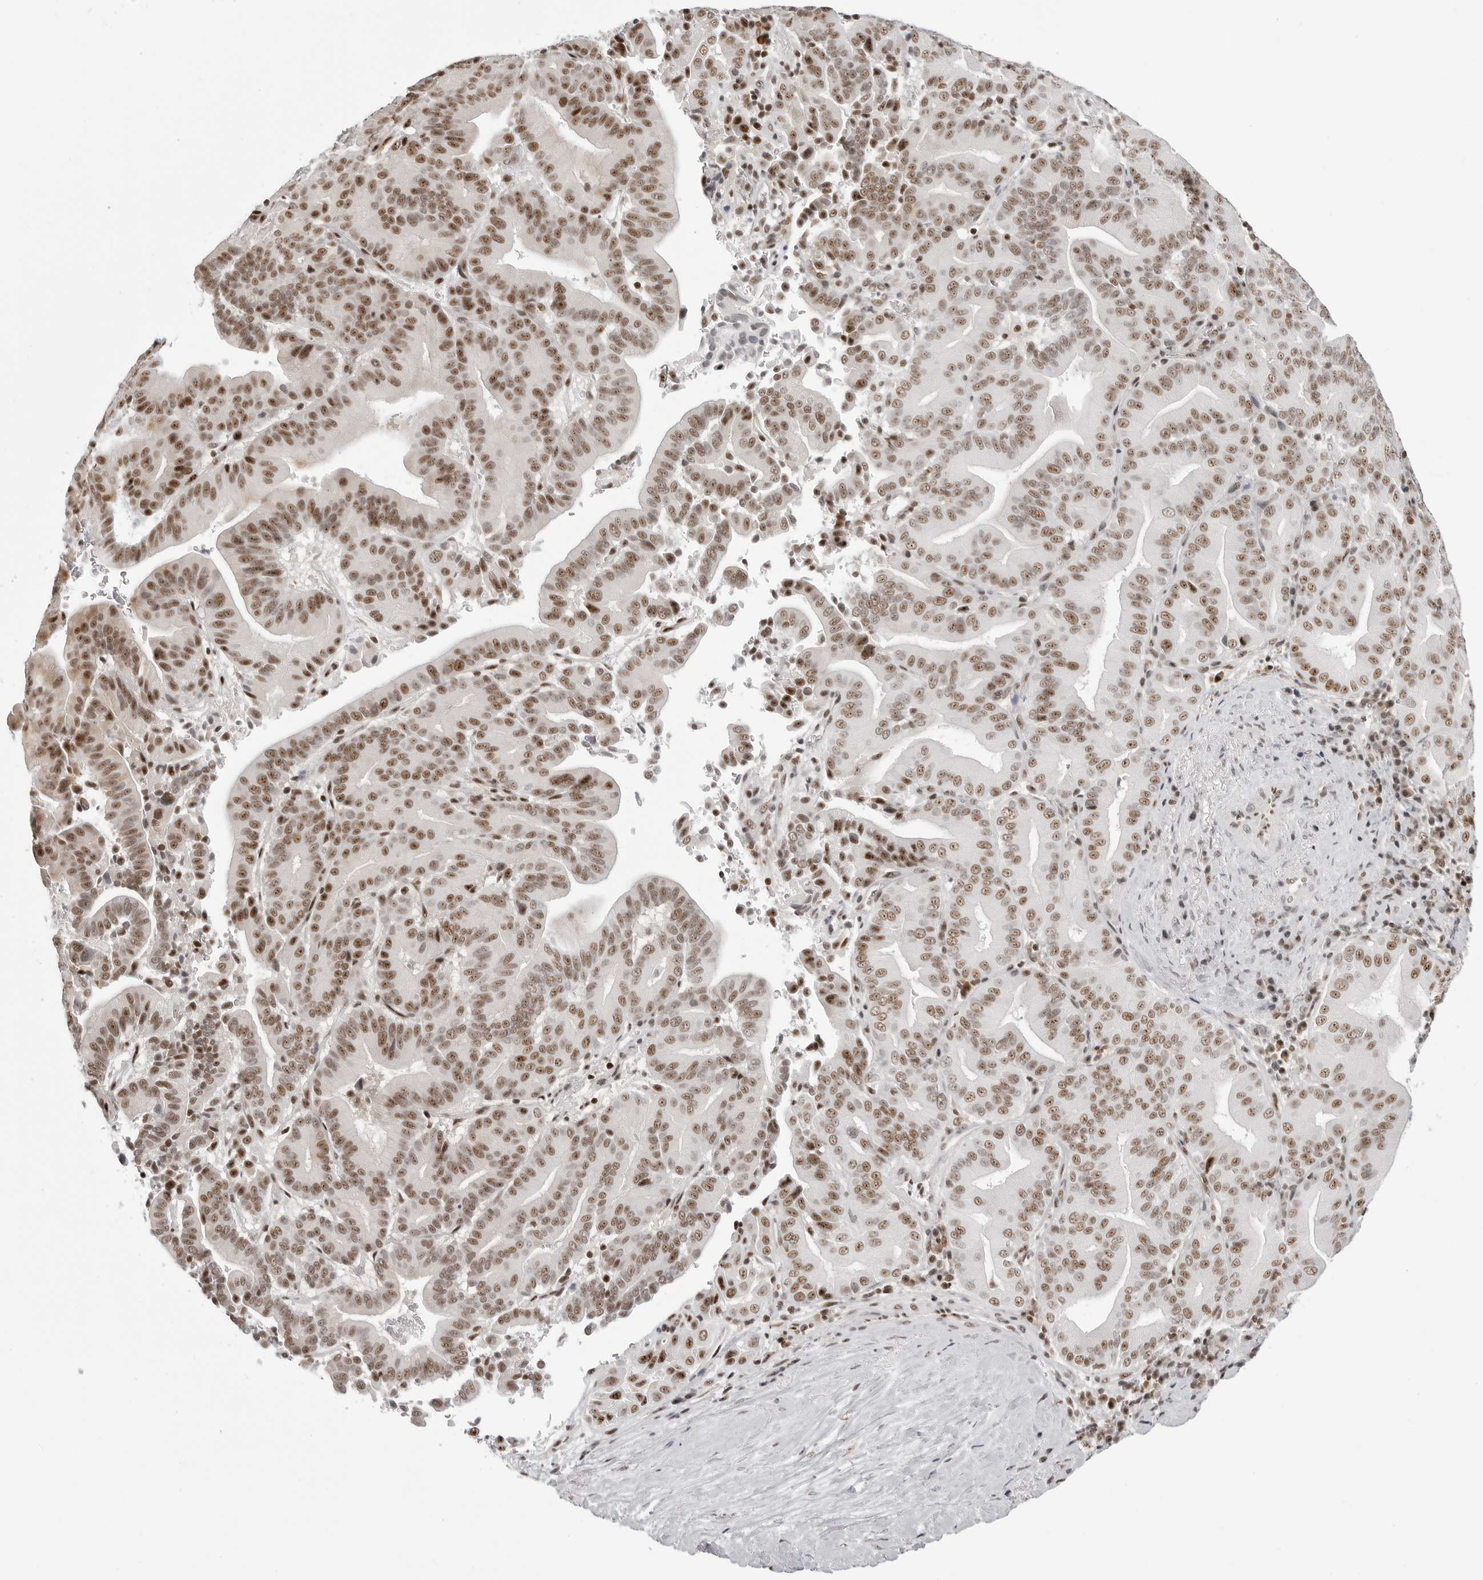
{"staining": {"intensity": "moderate", "quantity": ">75%", "location": "nuclear"}, "tissue": "liver cancer", "cell_type": "Tumor cells", "image_type": "cancer", "snomed": [{"axis": "morphology", "description": "Cholangiocarcinoma"}, {"axis": "topography", "description": "Liver"}], "caption": "Protein staining of liver cancer (cholangiocarcinoma) tissue displays moderate nuclear staining in about >75% of tumor cells.", "gene": "WRAP53", "patient": {"sex": "female", "age": 75}}